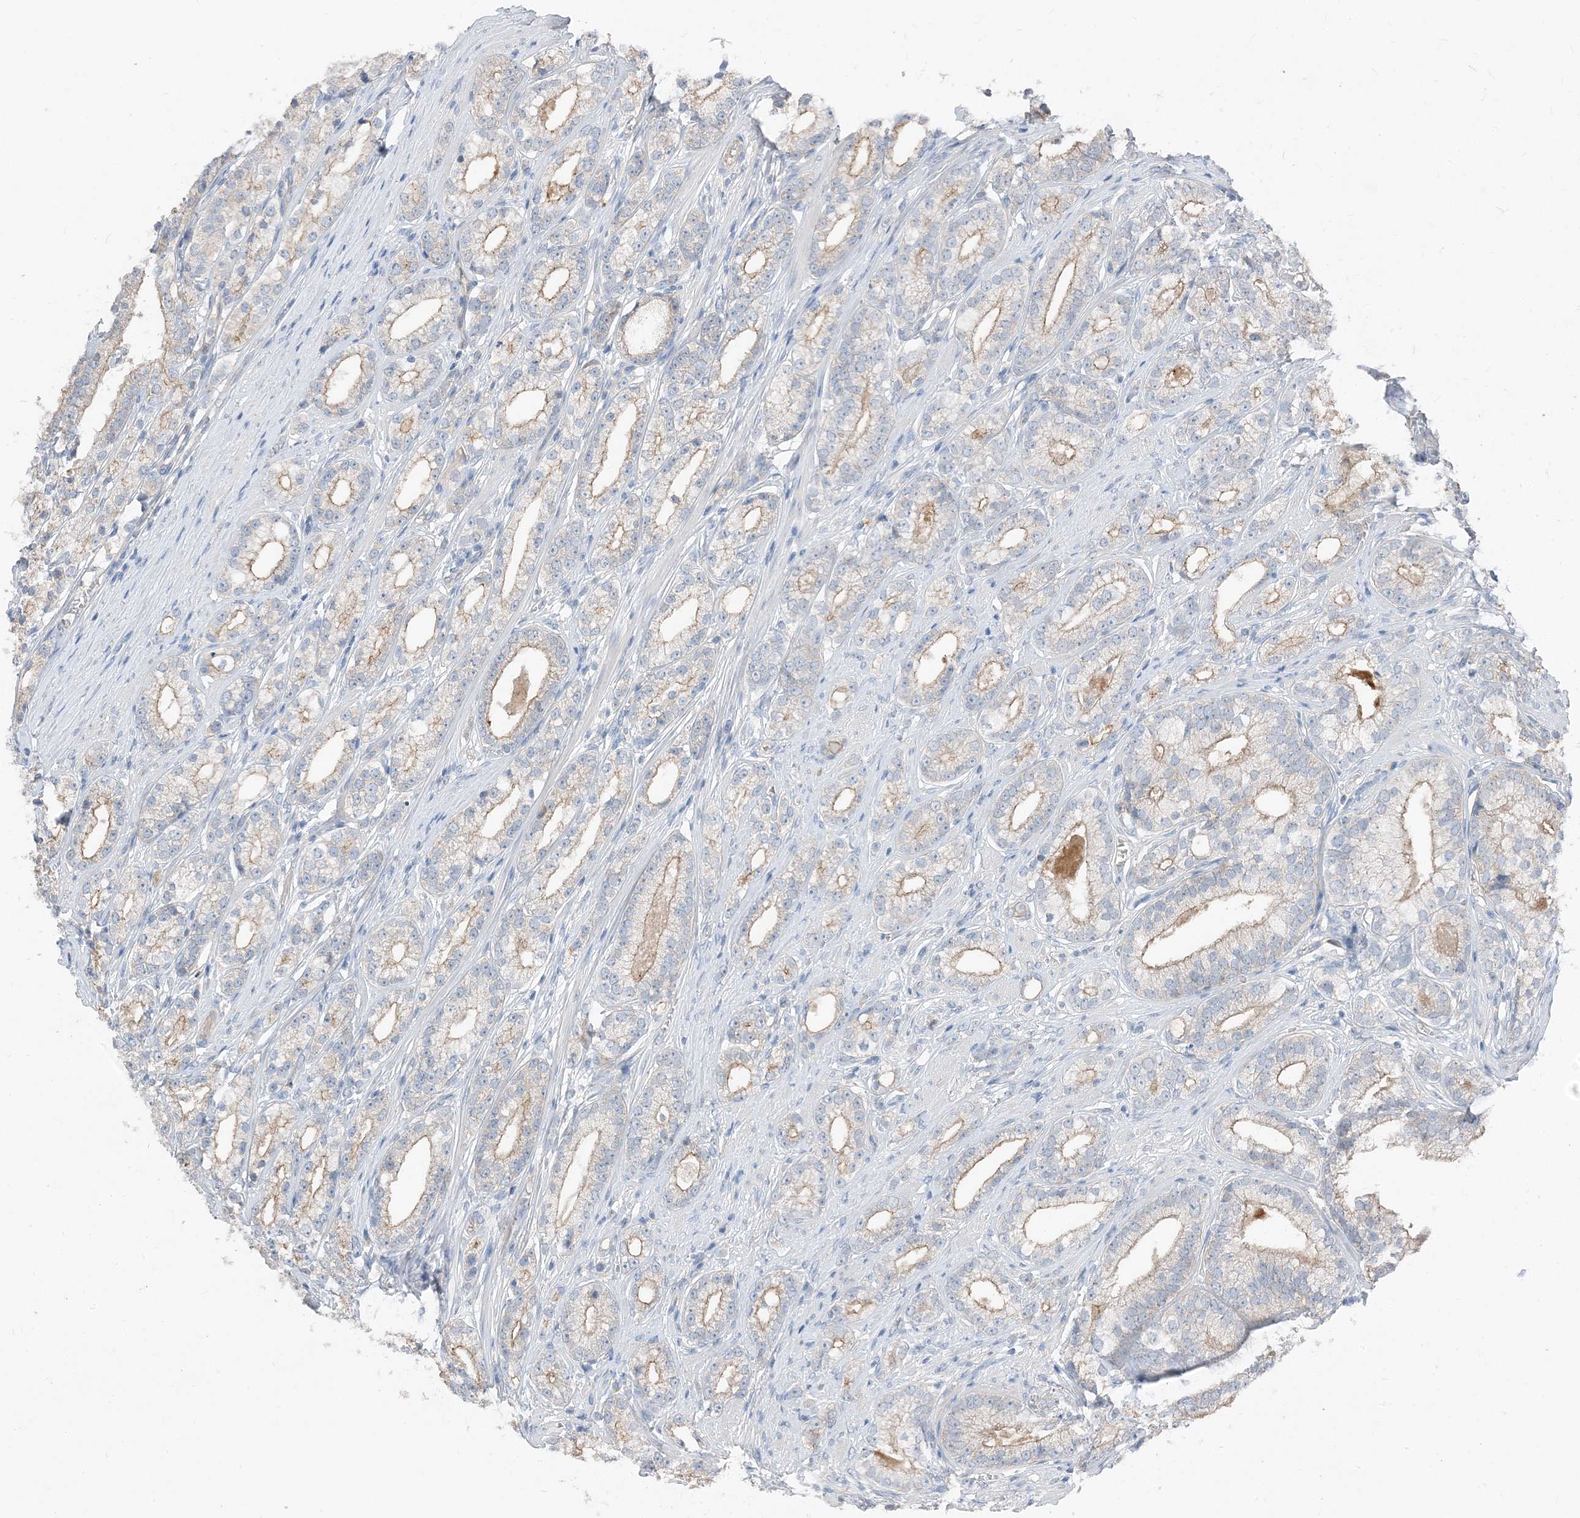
{"staining": {"intensity": "weak", "quantity": "25%-75%", "location": "cytoplasmic/membranous"}, "tissue": "prostate cancer", "cell_type": "Tumor cells", "image_type": "cancer", "snomed": [{"axis": "morphology", "description": "Adenocarcinoma, High grade"}, {"axis": "topography", "description": "Prostate"}], "caption": "High-grade adenocarcinoma (prostate) stained with a protein marker displays weak staining in tumor cells.", "gene": "NCOA7", "patient": {"sex": "male", "age": 69}}